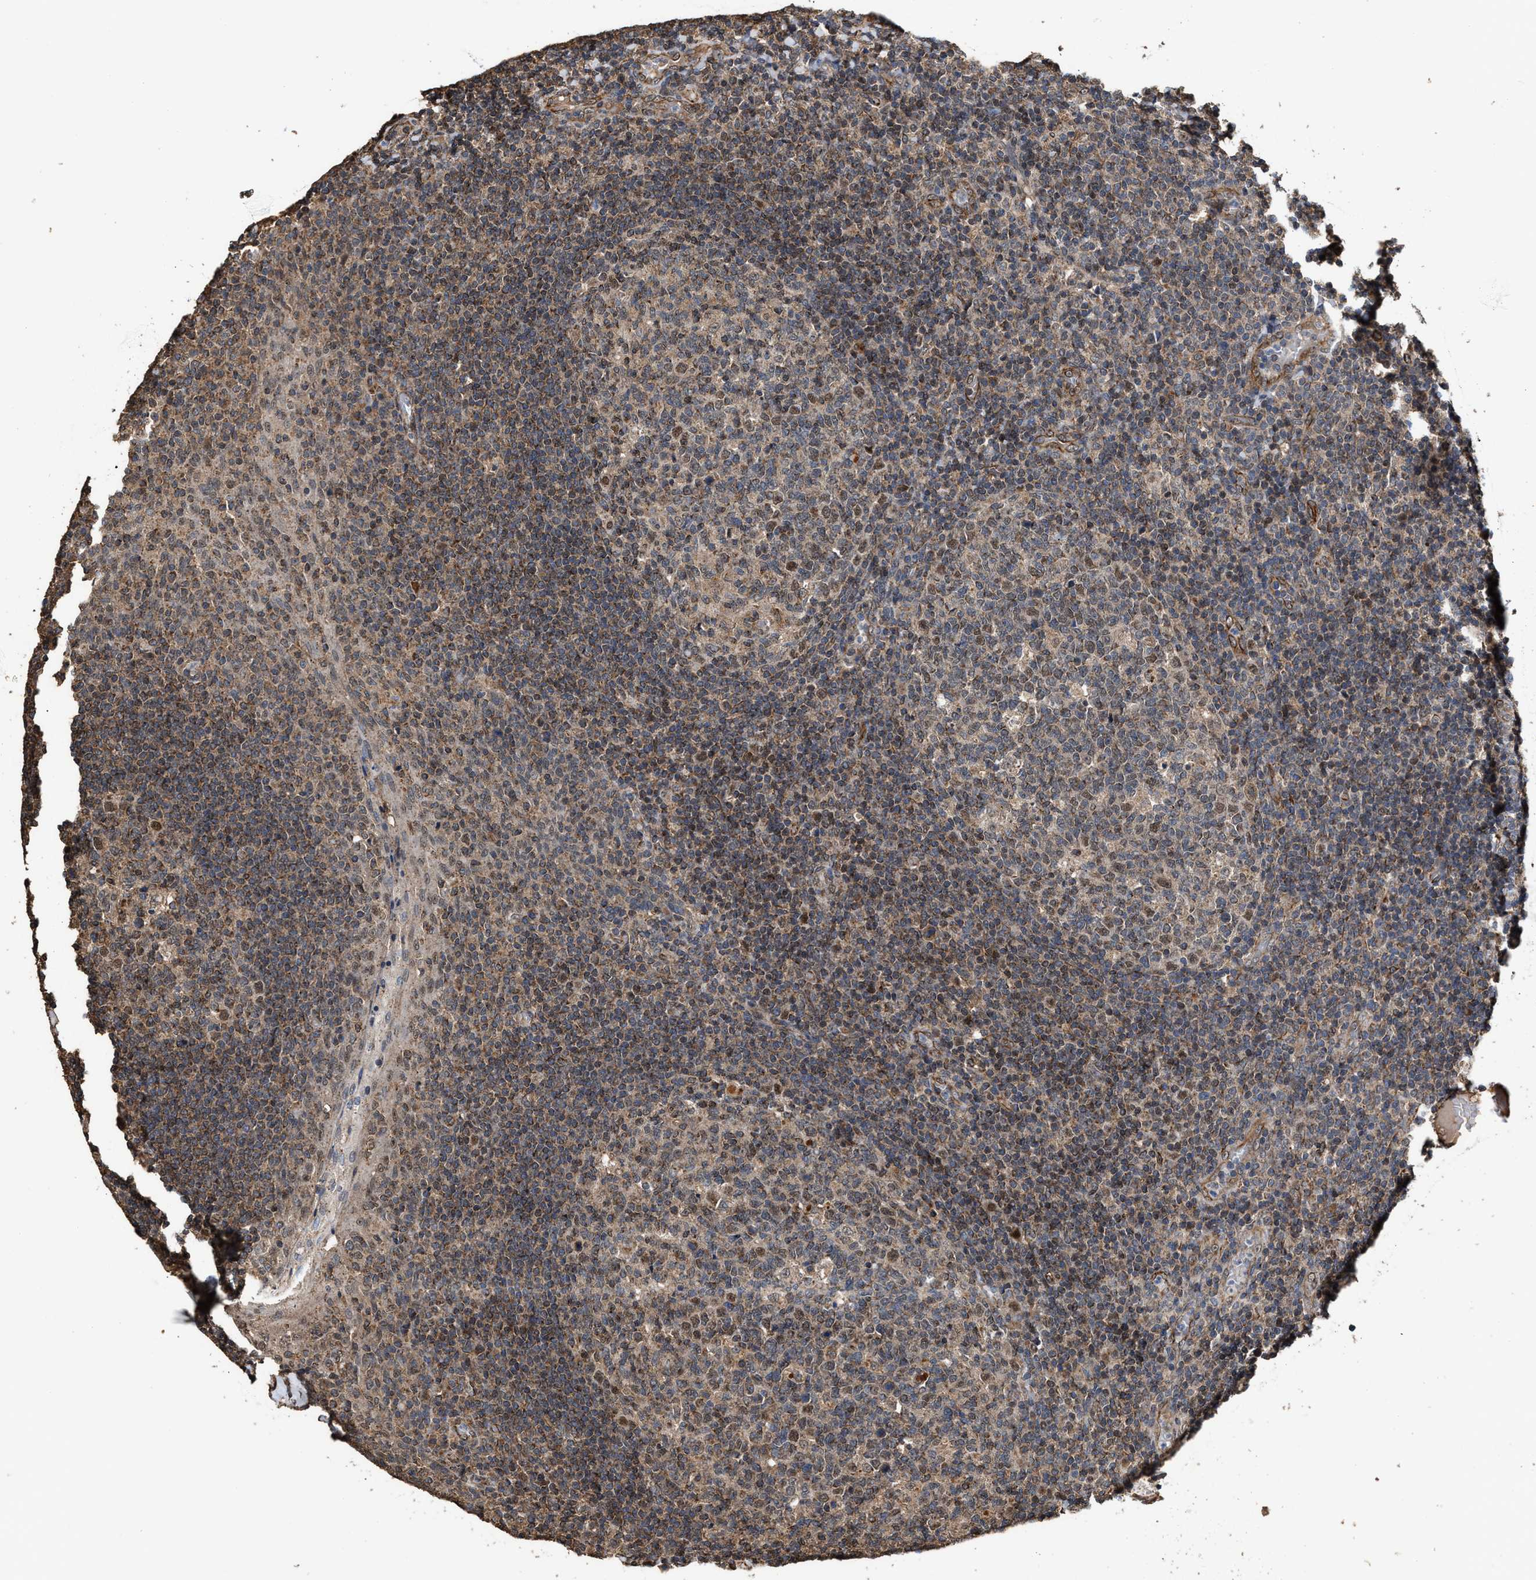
{"staining": {"intensity": "moderate", "quantity": "25%-75%", "location": "cytoplasmic/membranous,nuclear"}, "tissue": "tonsil", "cell_type": "Germinal center cells", "image_type": "normal", "snomed": [{"axis": "morphology", "description": "Normal tissue, NOS"}, {"axis": "topography", "description": "Tonsil"}], "caption": "IHC staining of unremarkable tonsil, which exhibits medium levels of moderate cytoplasmic/membranous,nuclear positivity in approximately 25%-75% of germinal center cells indicating moderate cytoplasmic/membranous,nuclear protein staining. The staining was performed using DAB (3,3'-diaminobenzidine) (brown) for protein detection and nuclei were counterstained in hematoxylin (blue).", "gene": "ZNHIT6", "patient": {"sex": "female", "age": 19}}